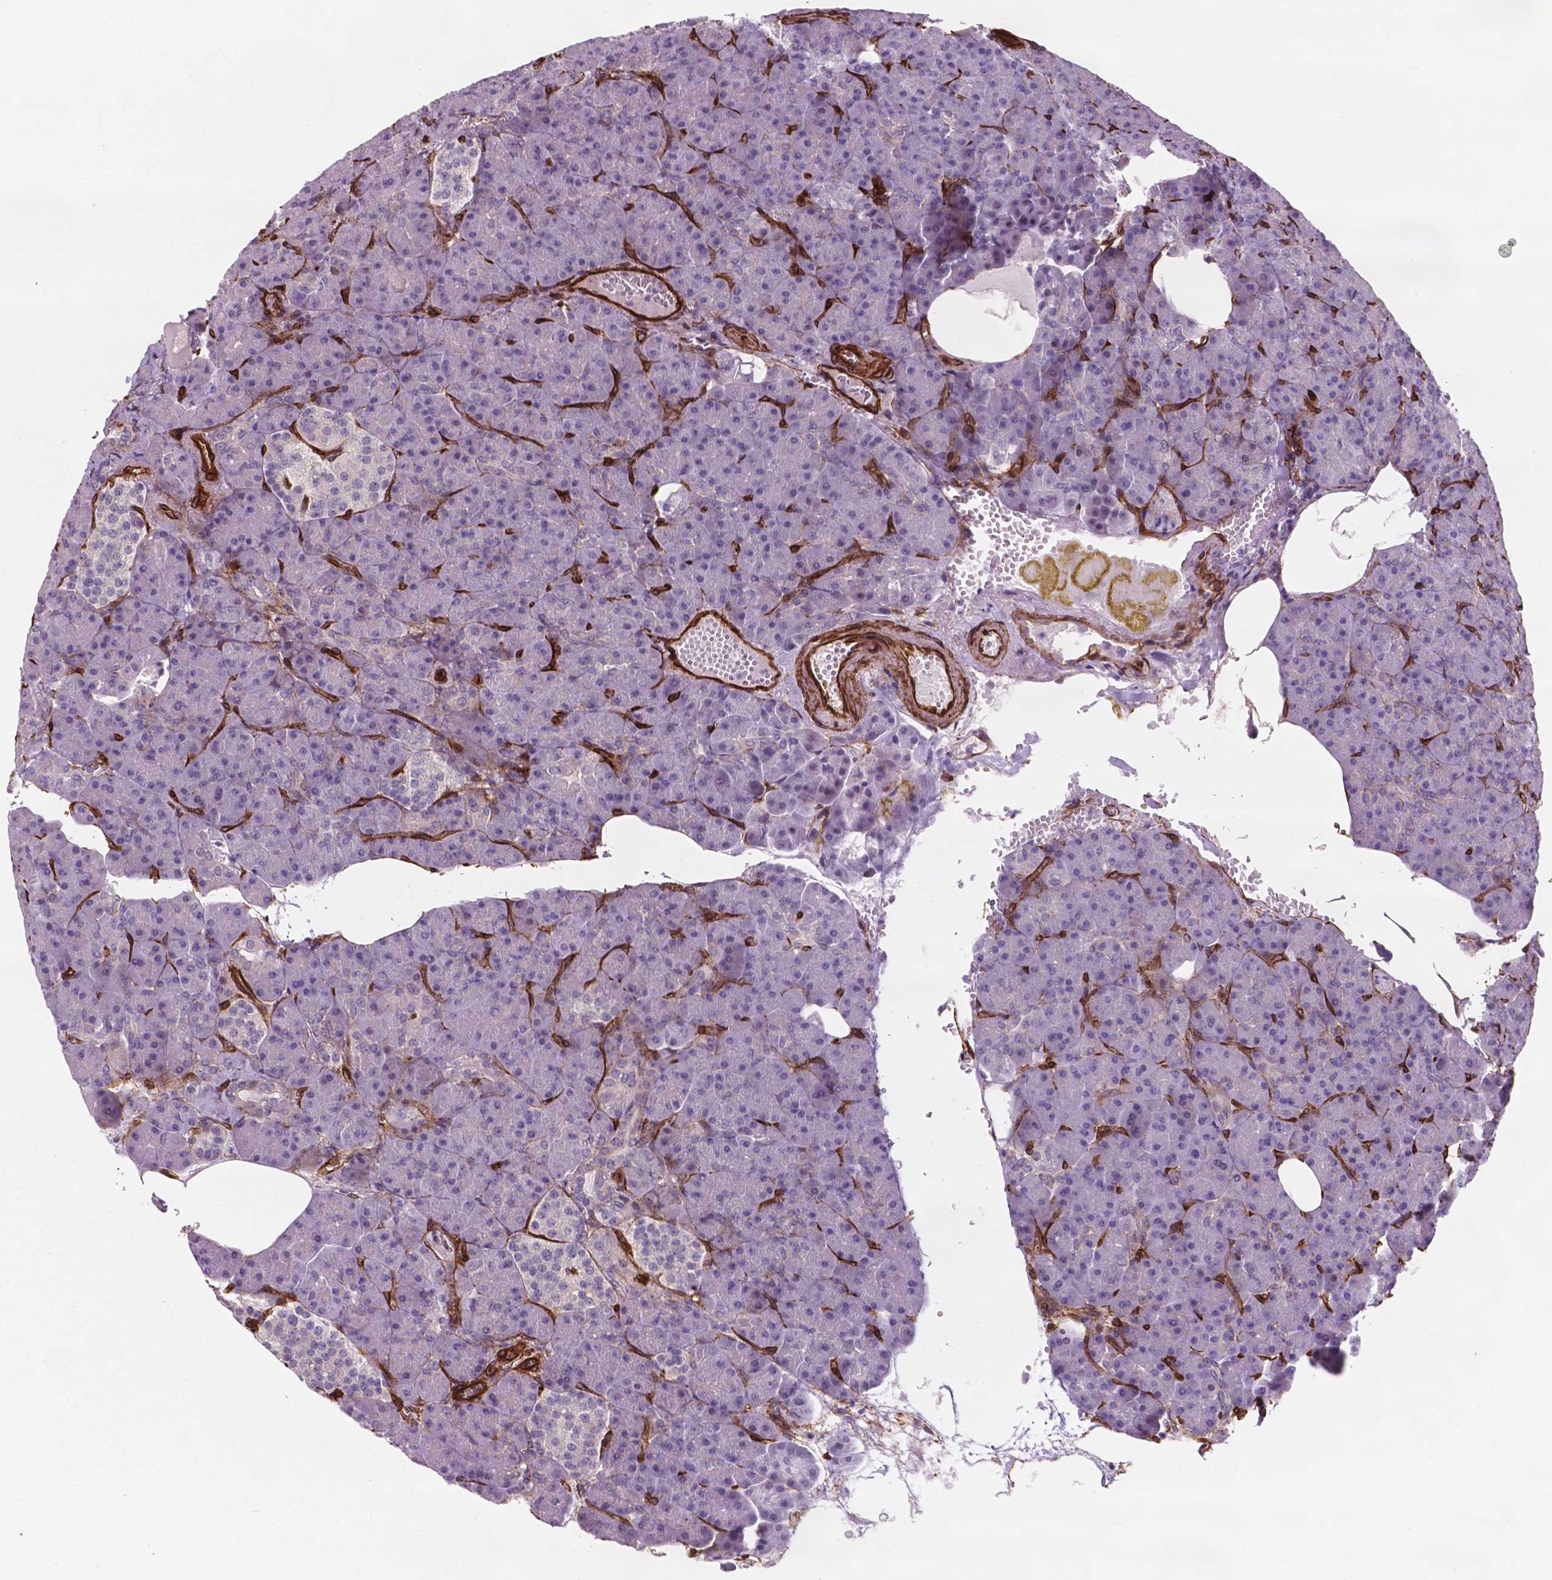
{"staining": {"intensity": "strong", "quantity": "<25%", "location": "cytoplasmic/membranous"}, "tissue": "pancreas", "cell_type": "Exocrine glandular cells", "image_type": "normal", "snomed": [{"axis": "morphology", "description": "Normal tissue, NOS"}, {"axis": "topography", "description": "Pancreas"}], "caption": "The image demonstrates immunohistochemical staining of benign pancreas. There is strong cytoplasmic/membranous expression is appreciated in approximately <25% of exocrine glandular cells.", "gene": "EGFL8", "patient": {"sex": "female", "age": 74}}